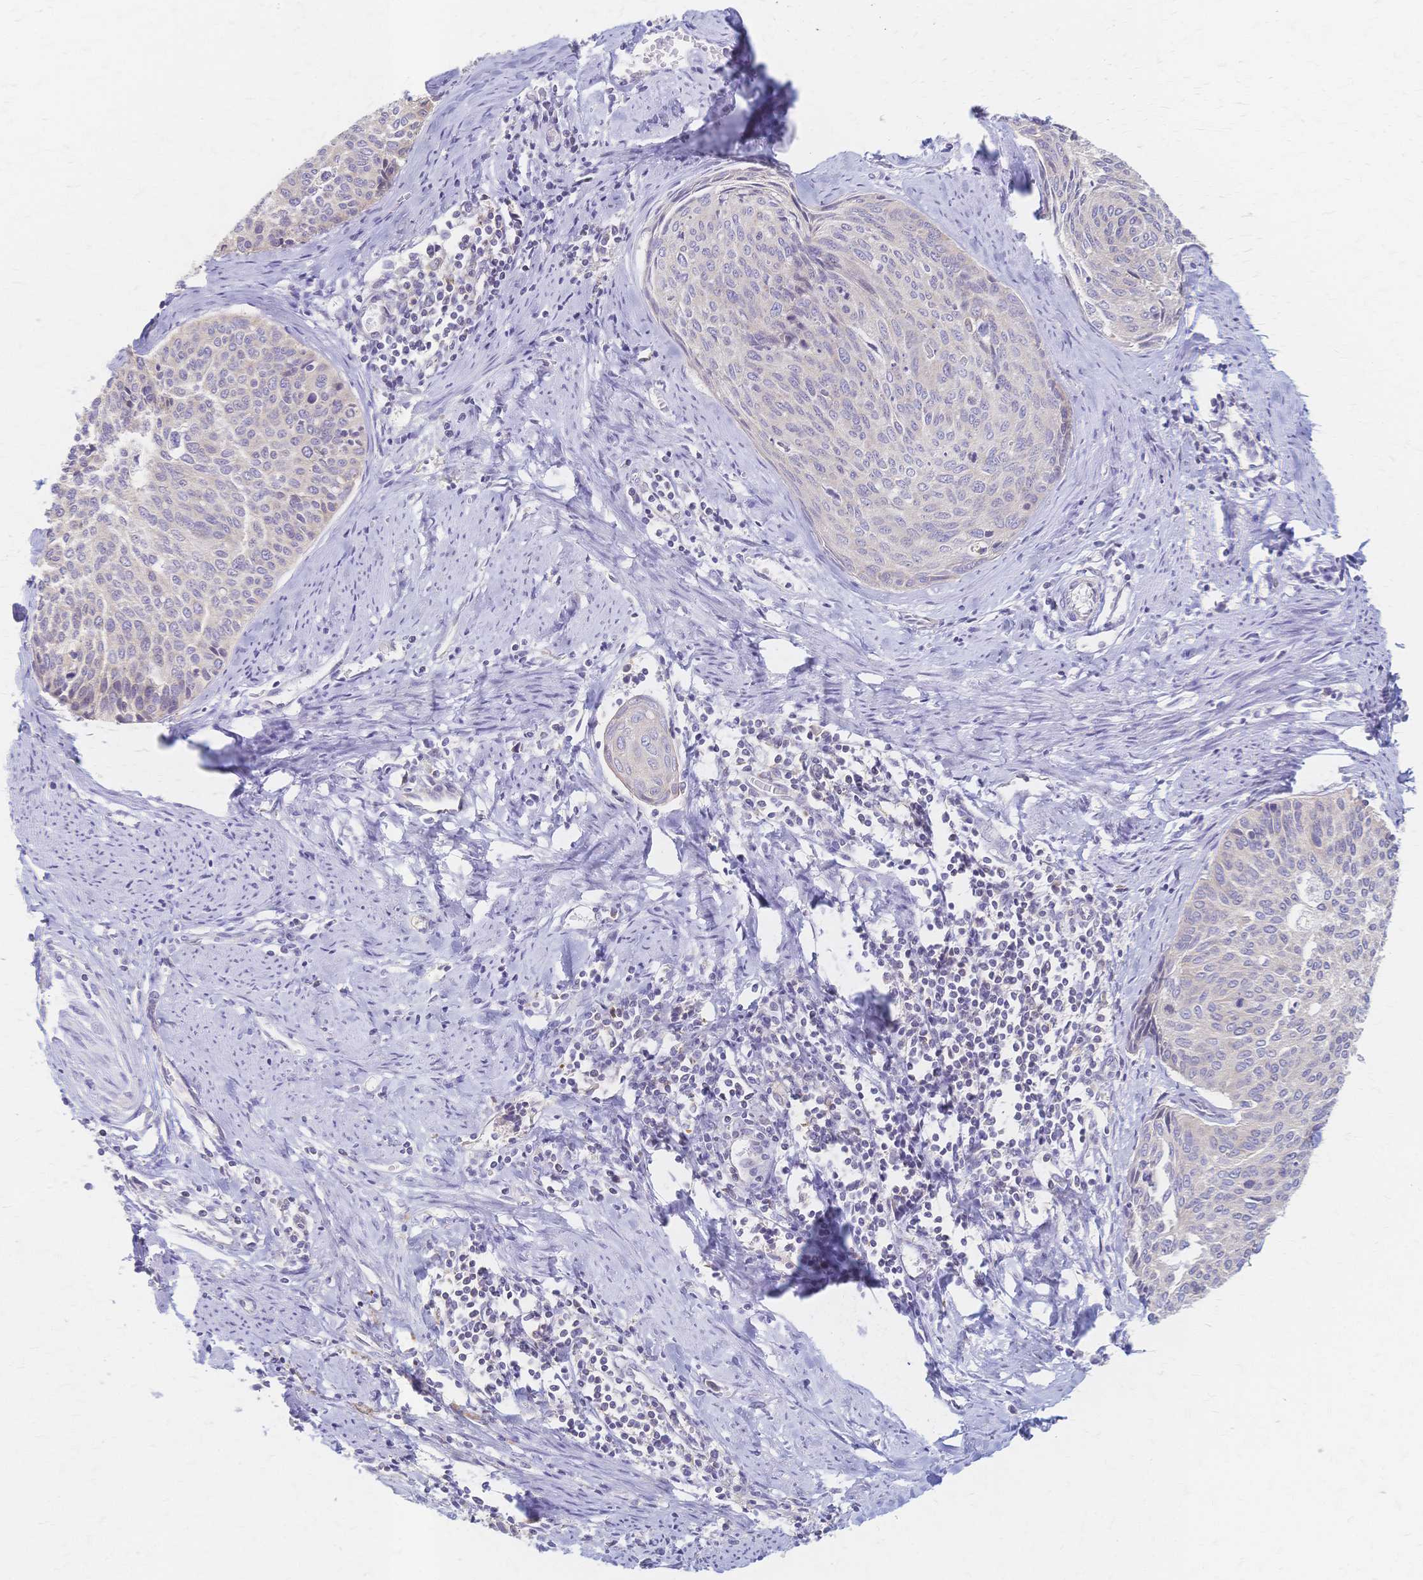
{"staining": {"intensity": "negative", "quantity": "none", "location": "none"}, "tissue": "cervical cancer", "cell_type": "Tumor cells", "image_type": "cancer", "snomed": [{"axis": "morphology", "description": "Squamous cell carcinoma, NOS"}, {"axis": "topography", "description": "Cervix"}], "caption": "Immunohistochemistry of cervical cancer (squamous cell carcinoma) demonstrates no positivity in tumor cells.", "gene": "CYB5A", "patient": {"sex": "female", "age": 55}}